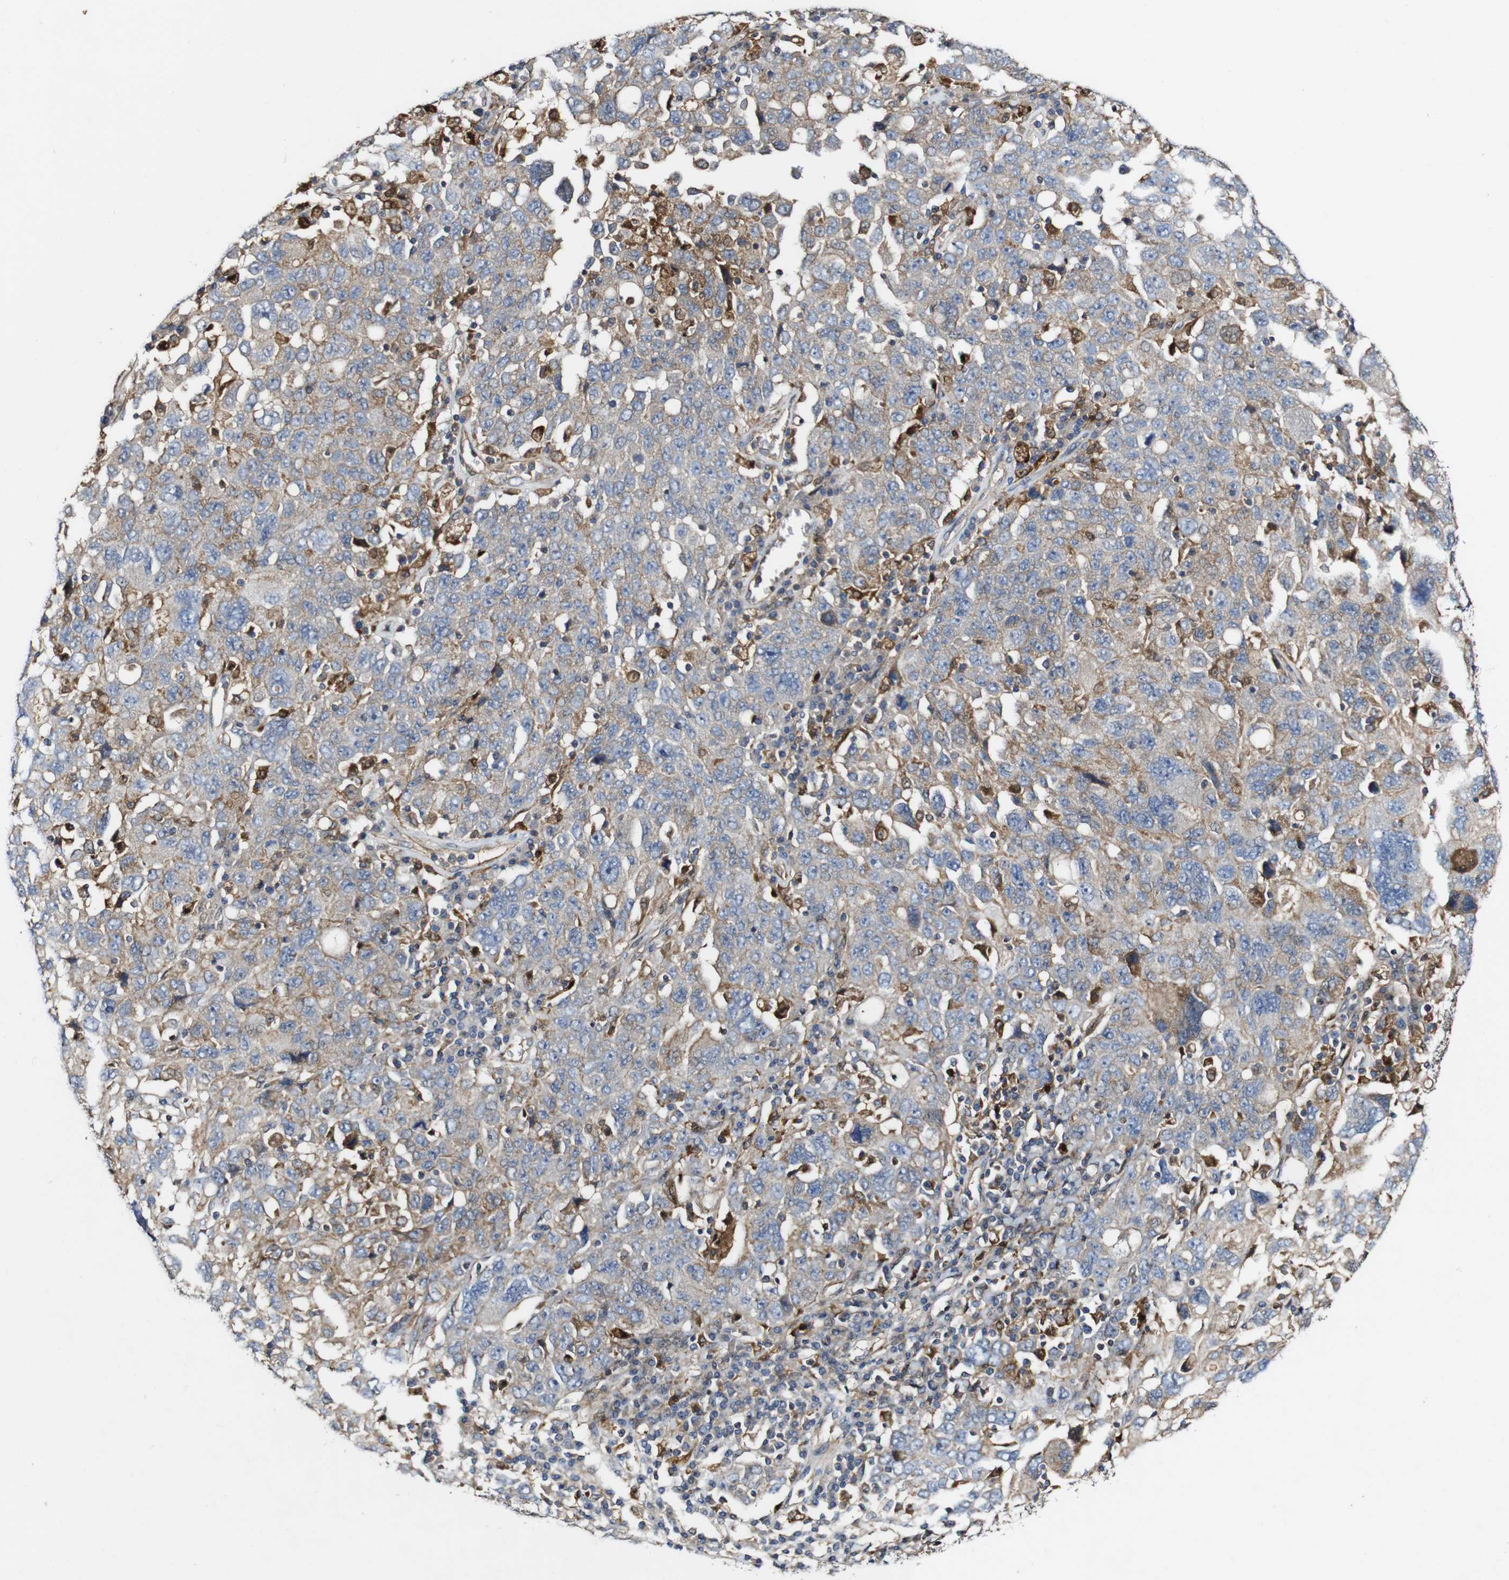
{"staining": {"intensity": "weak", "quantity": ">75%", "location": "cytoplasmic/membranous"}, "tissue": "ovarian cancer", "cell_type": "Tumor cells", "image_type": "cancer", "snomed": [{"axis": "morphology", "description": "Carcinoma, endometroid"}, {"axis": "topography", "description": "Ovary"}], "caption": "Immunohistochemical staining of endometroid carcinoma (ovarian) demonstrates weak cytoplasmic/membranous protein positivity in about >75% of tumor cells.", "gene": "GSDME", "patient": {"sex": "female", "age": 62}}